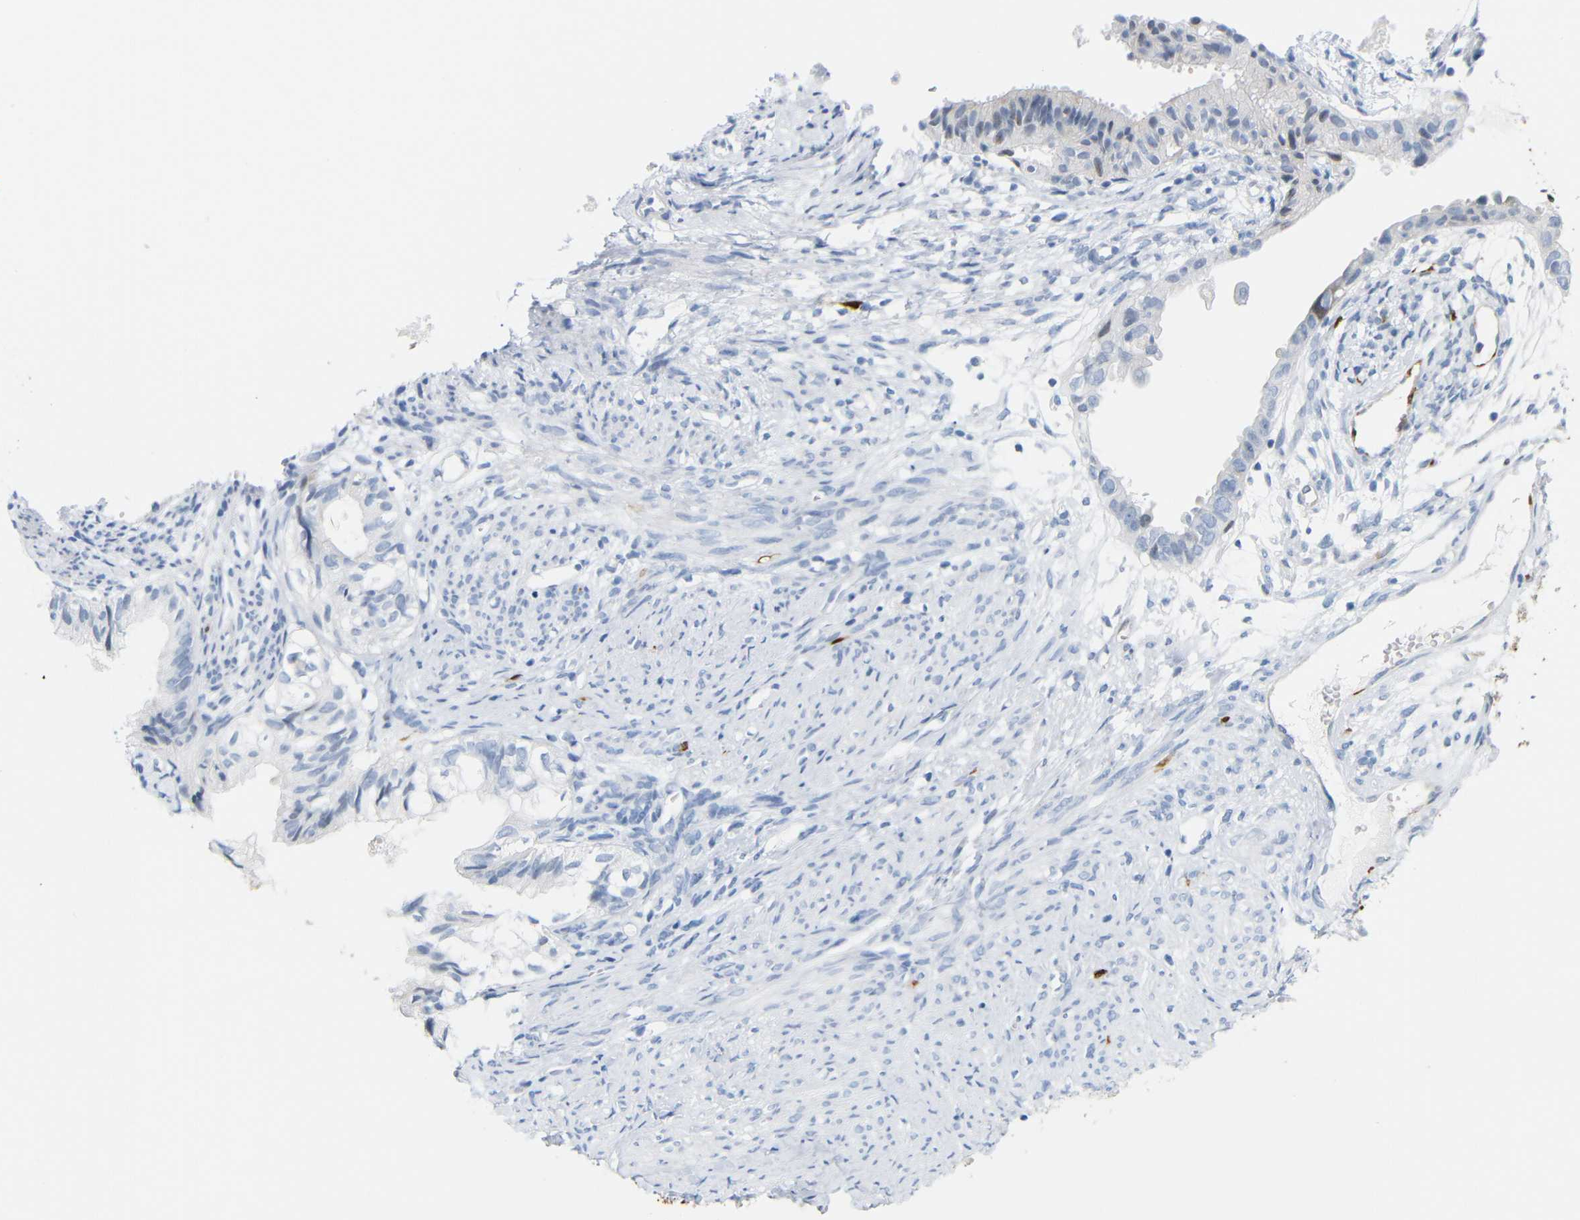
{"staining": {"intensity": "negative", "quantity": "none", "location": "none"}, "tissue": "cervical cancer", "cell_type": "Tumor cells", "image_type": "cancer", "snomed": [{"axis": "morphology", "description": "Normal tissue, NOS"}, {"axis": "morphology", "description": "Adenocarcinoma, NOS"}, {"axis": "topography", "description": "Cervix"}, {"axis": "topography", "description": "Endometrium"}], "caption": "High magnification brightfield microscopy of adenocarcinoma (cervical) stained with DAB (brown) and counterstained with hematoxylin (blue): tumor cells show no significant positivity.", "gene": "MT1A", "patient": {"sex": "female", "age": 86}}